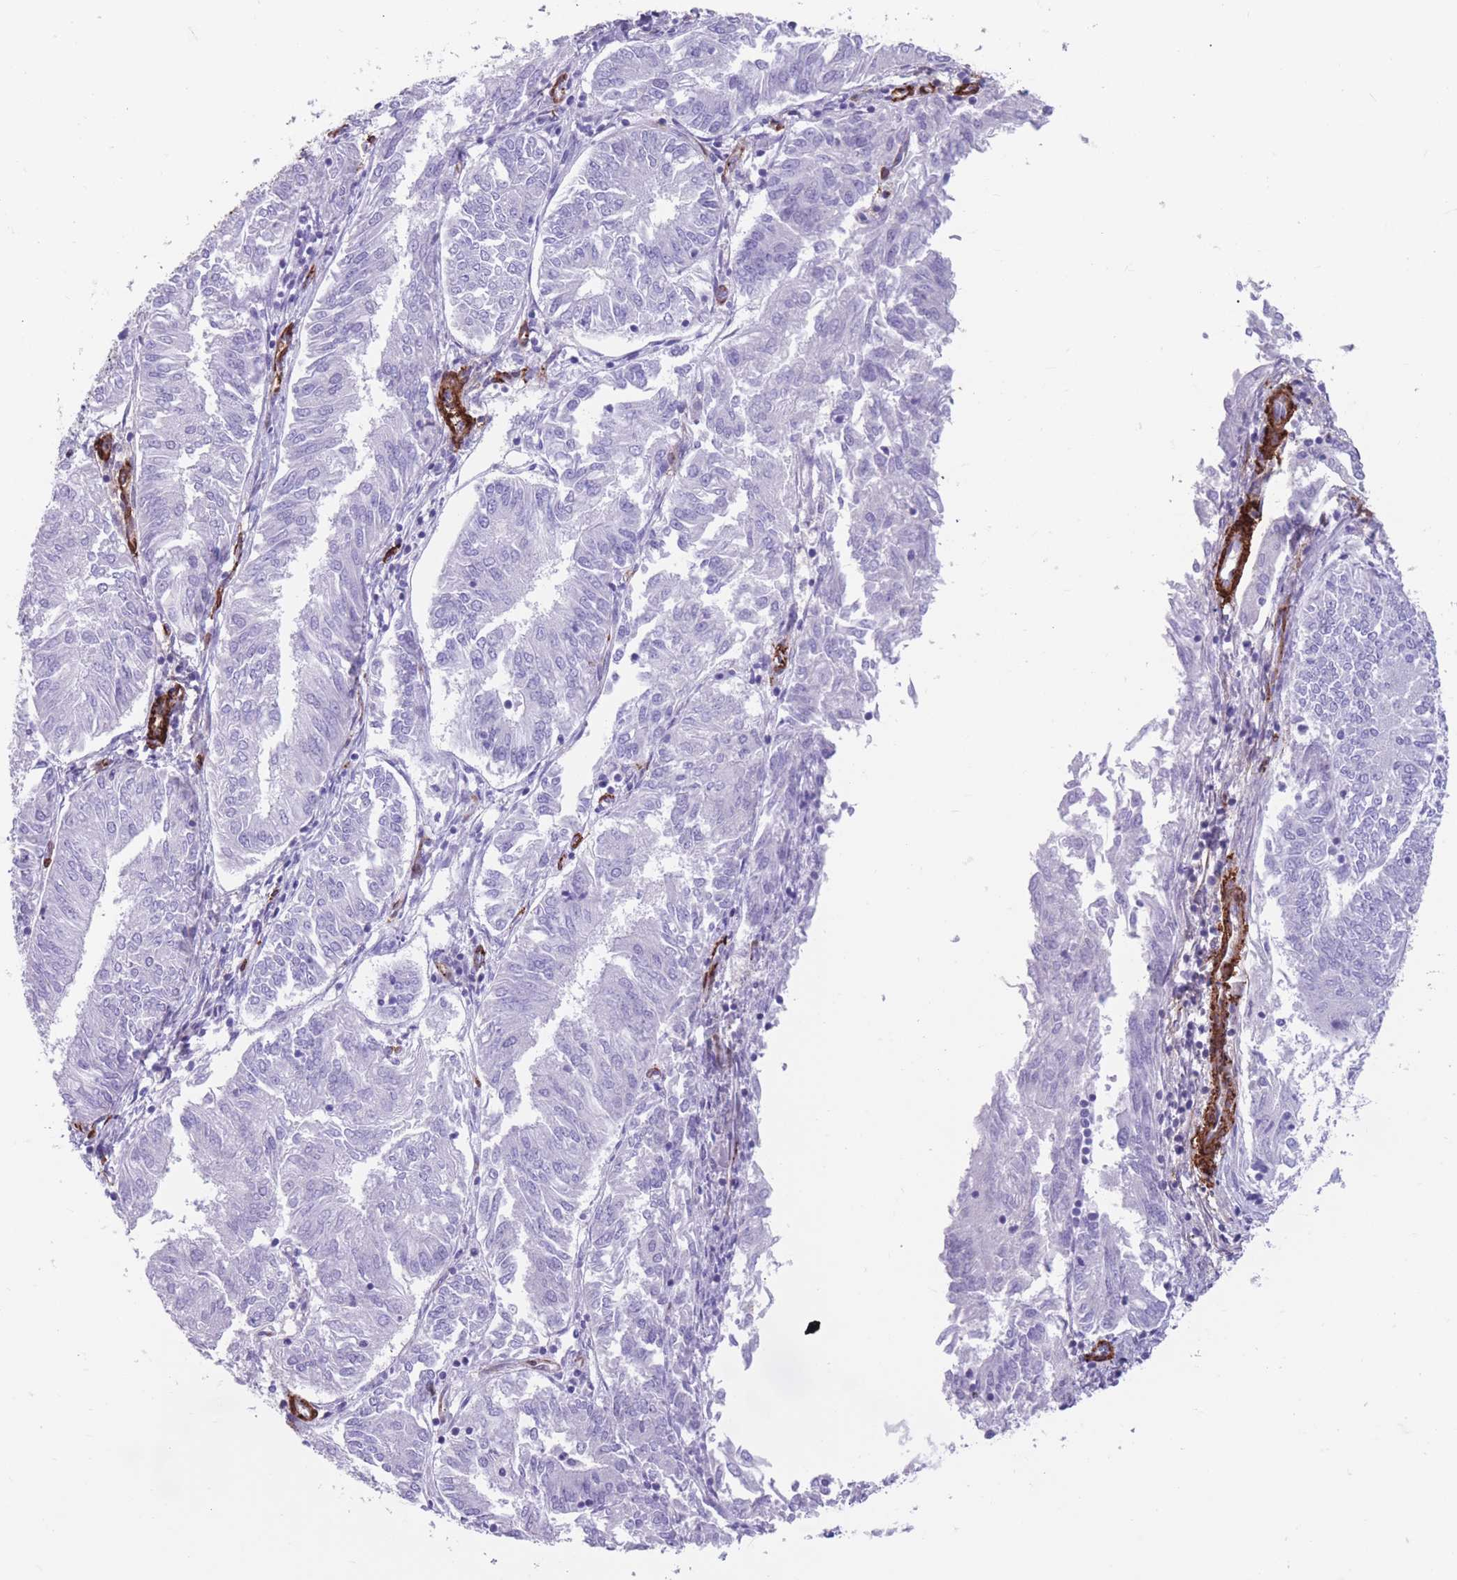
{"staining": {"intensity": "negative", "quantity": "none", "location": "none"}, "tissue": "endometrial cancer", "cell_type": "Tumor cells", "image_type": "cancer", "snomed": [{"axis": "morphology", "description": "Adenocarcinoma, NOS"}, {"axis": "topography", "description": "Endometrium"}], "caption": "Tumor cells are negative for brown protein staining in endometrial cancer (adenocarcinoma).", "gene": "DPYD", "patient": {"sex": "female", "age": 58}}